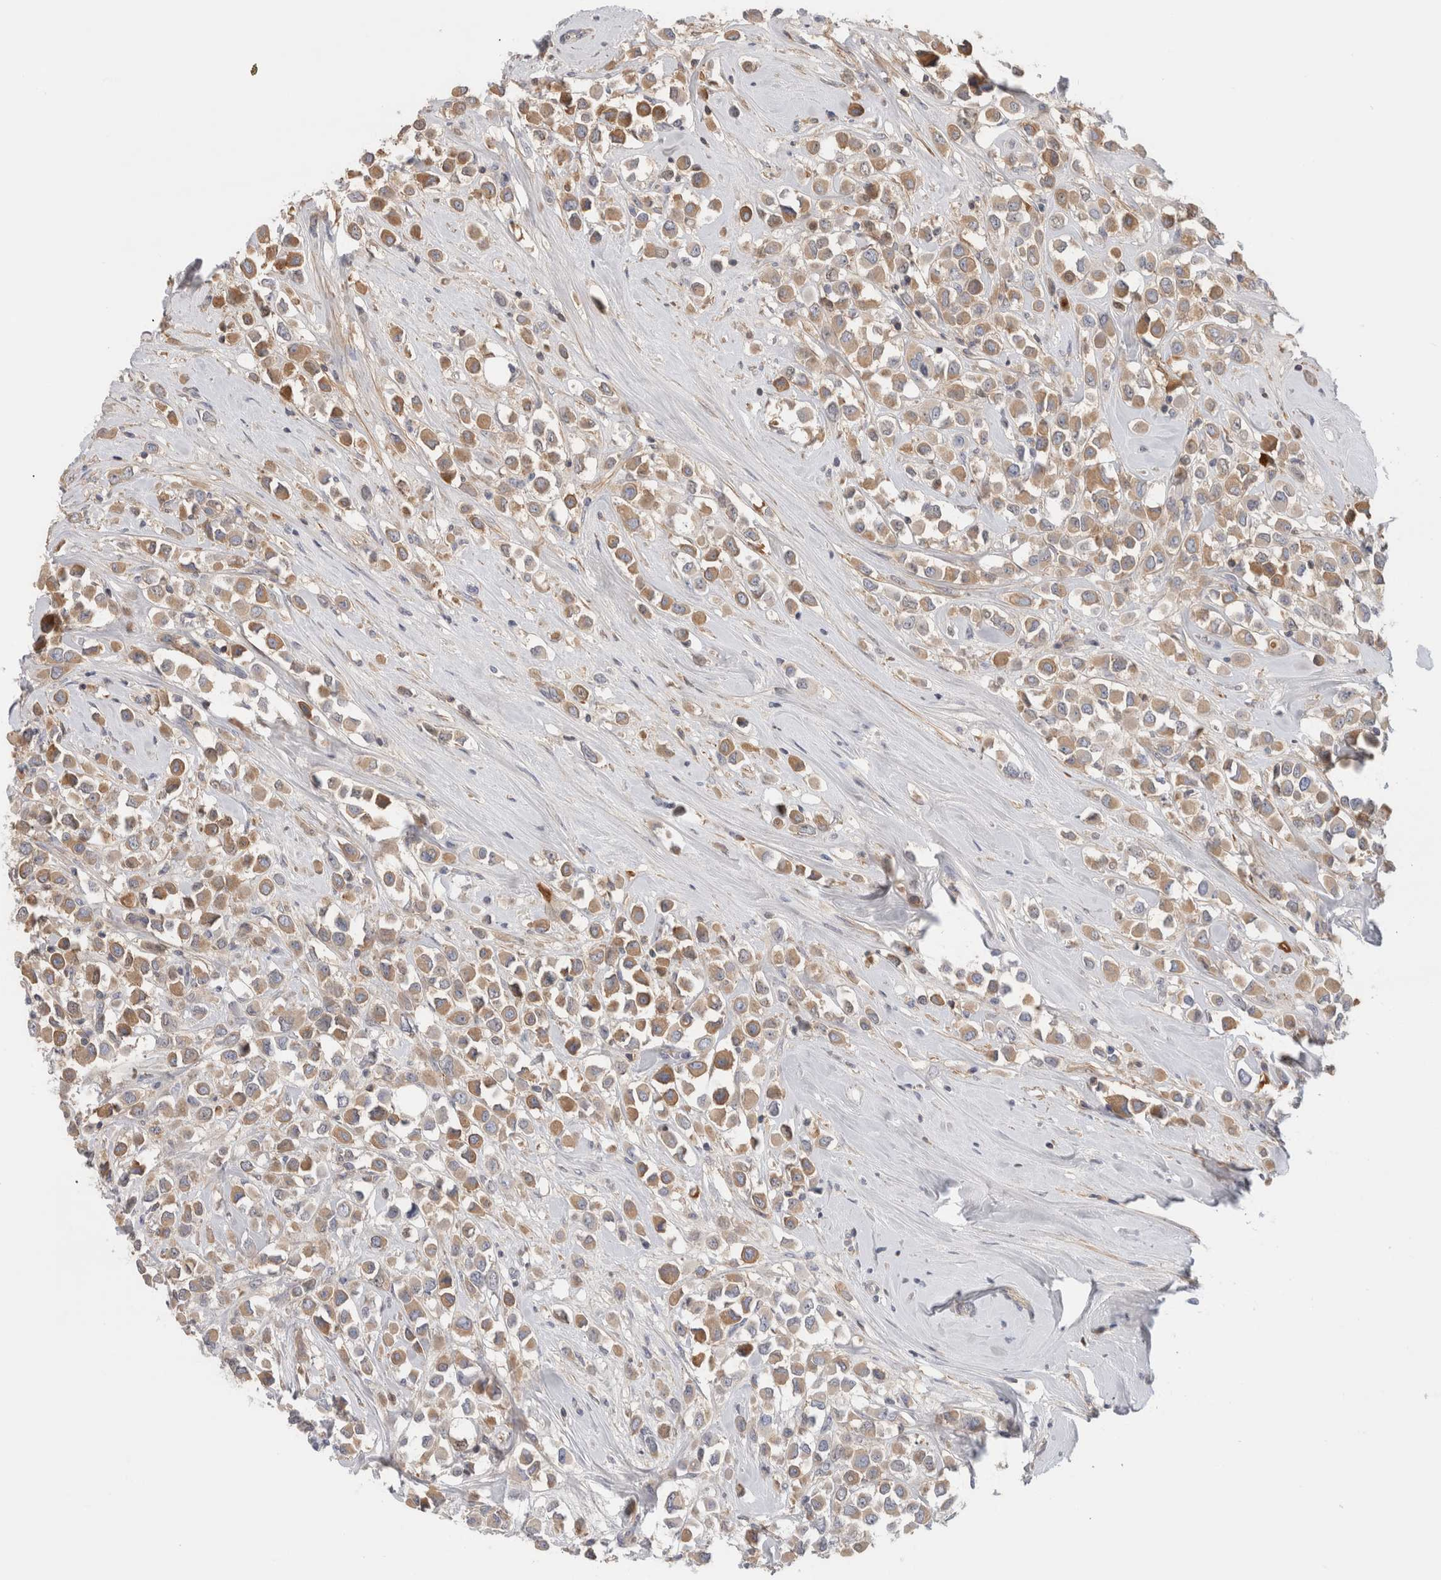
{"staining": {"intensity": "moderate", "quantity": ">75%", "location": "cytoplasmic/membranous"}, "tissue": "breast cancer", "cell_type": "Tumor cells", "image_type": "cancer", "snomed": [{"axis": "morphology", "description": "Duct carcinoma"}, {"axis": "topography", "description": "Breast"}], "caption": "Invasive ductal carcinoma (breast) stained for a protein demonstrates moderate cytoplasmic/membranous positivity in tumor cells. The staining is performed using DAB brown chromogen to label protein expression. The nuclei are counter-stained blue using hematoxylin.", "gene": "CFI", "patient": {"sex": "female", "age": 61}}